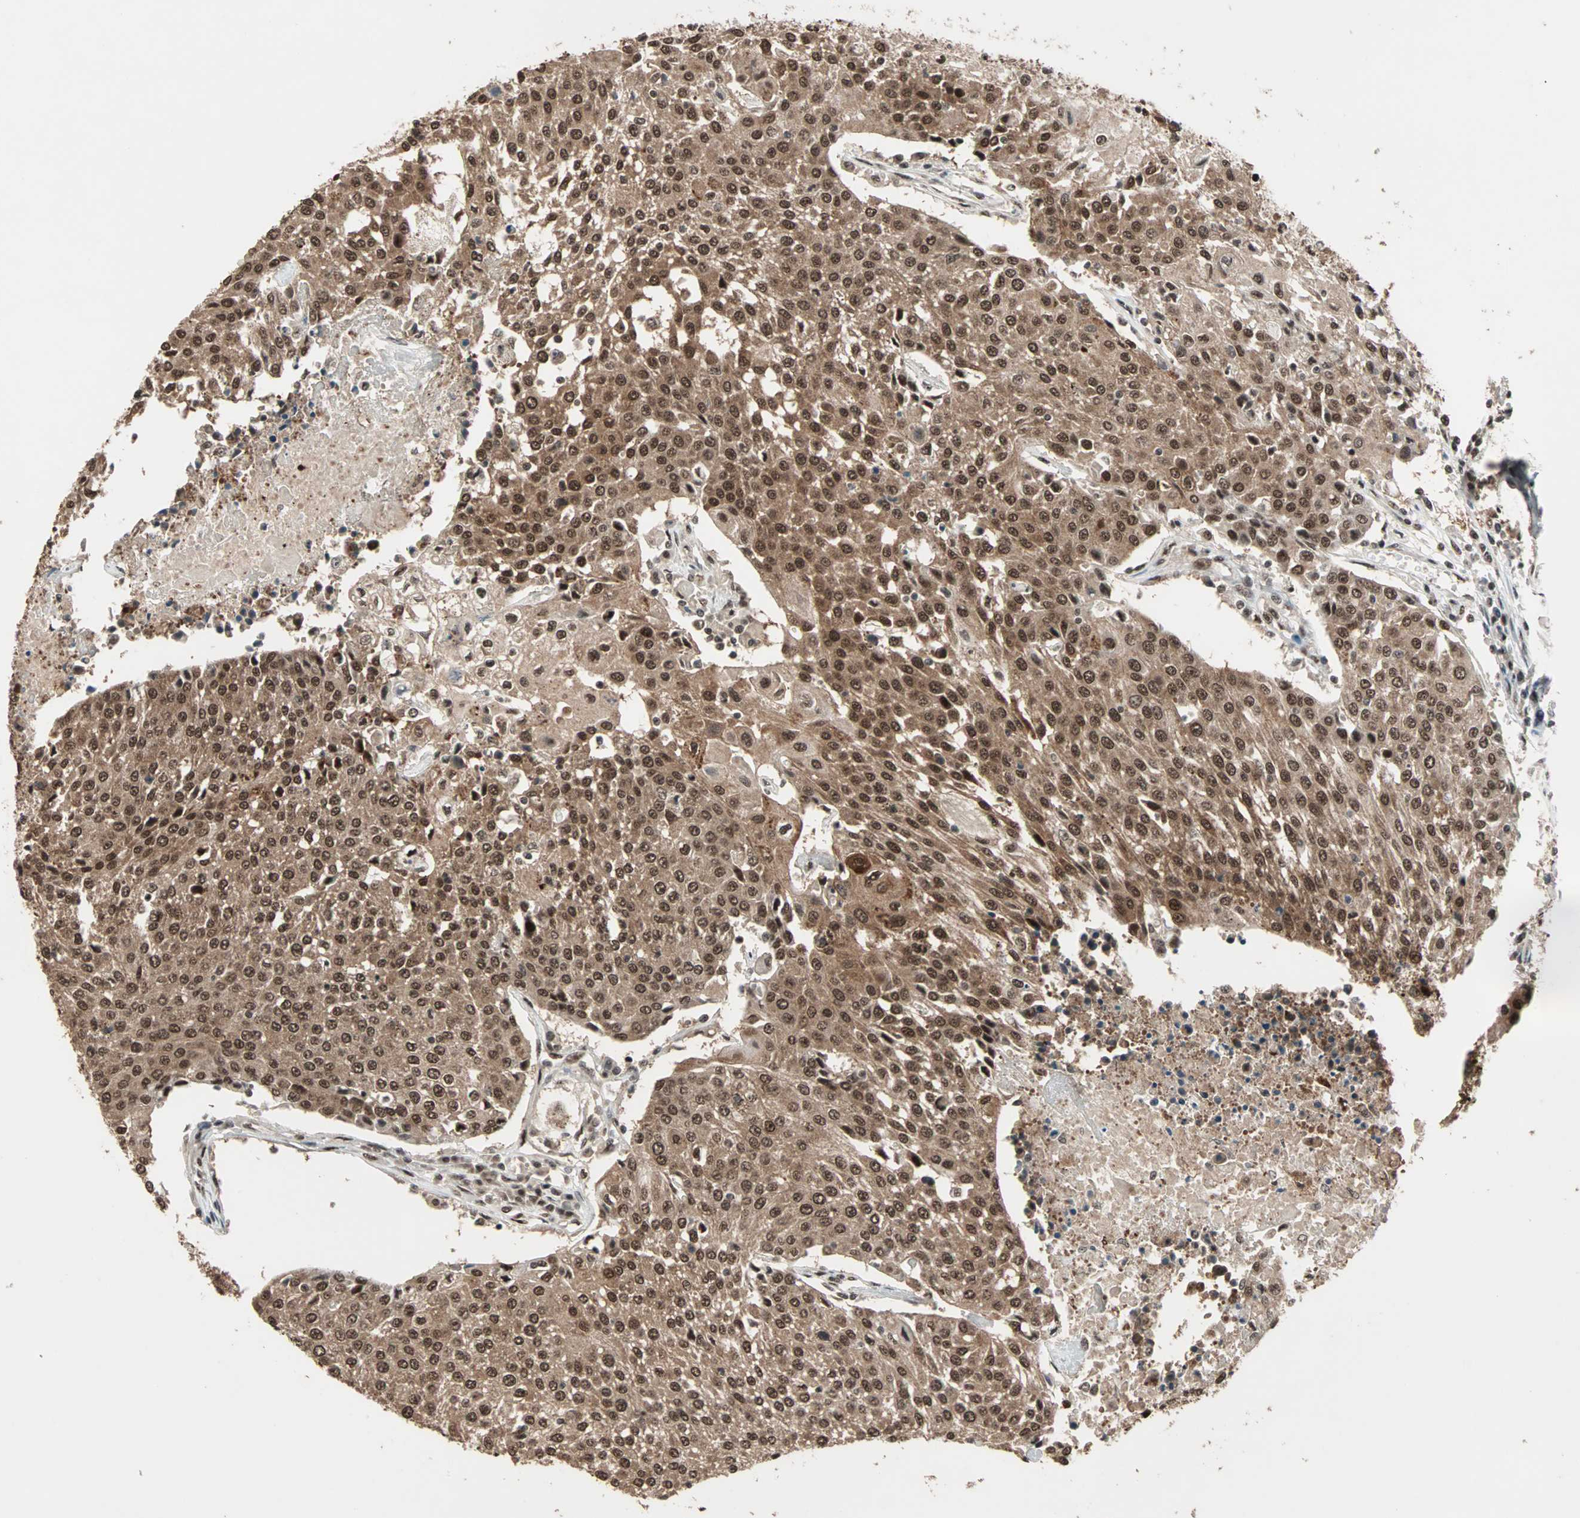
{"staining": {"intensity": "strong", "quantity": ">75%", "location": "cytoplasmic/membranous,nuclear"}, "tissue": "urothelial cancer", "cell_type": "Tumor cells", "image_type": "cancer", "snomed": [{"axis": "morphology", "description": "Urothelial carcinoma, High grade"}, {"axis": "topography", "description": "Urinary bladder"}], "caption": "Urothelial carcinoma (high-grade) stained with immunohistochemistry (IHC) displays strong cytoplasmic/membranous and nuclear expression in approximately >75% of tumor cells. The protein of interest is shown in brown color, while the nuclei are stained blue.", "gene": "ZNF44", "patient": {"sex": "female", "age": 85}}